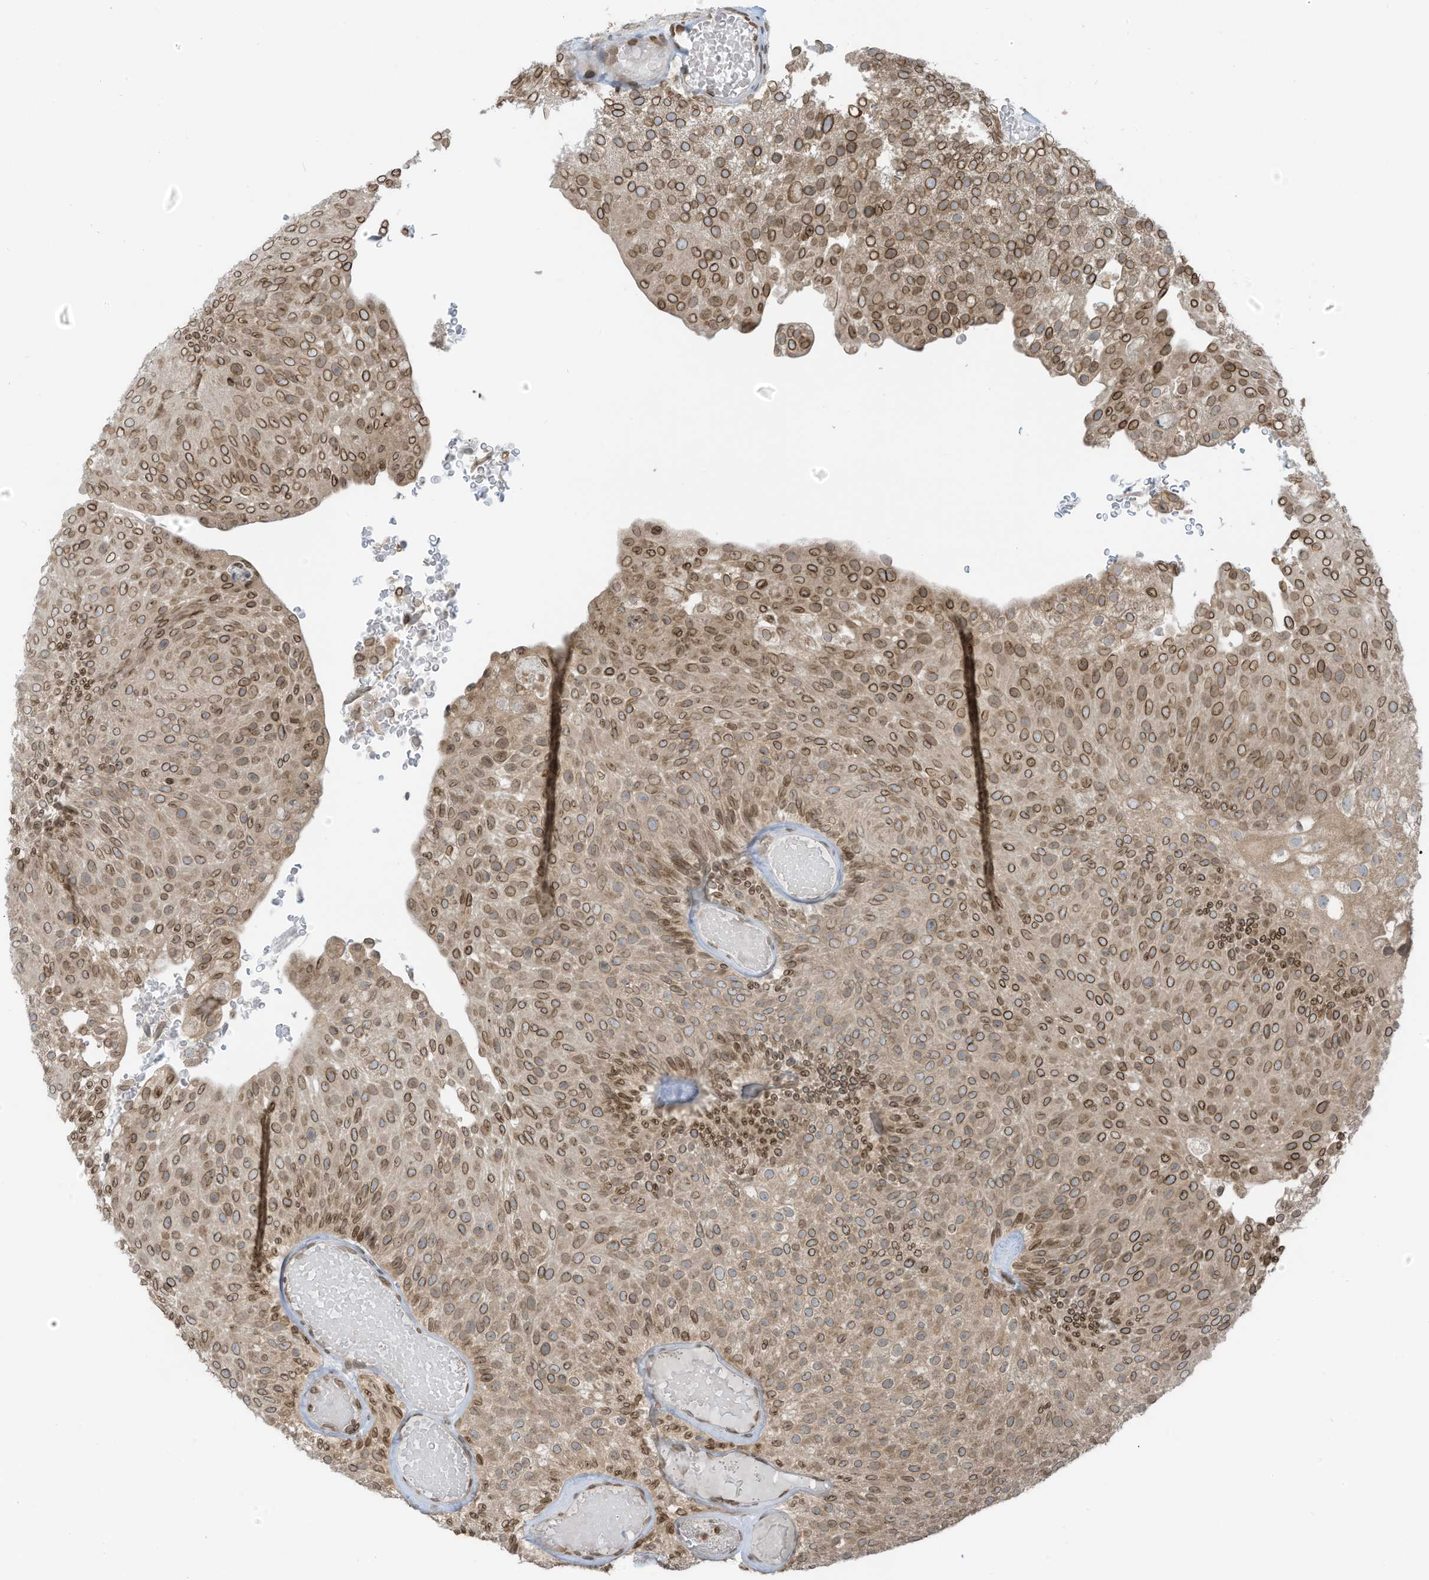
{"staining": {"intensity": "moderate", "quantity": ">75%", "location": "cytoplasmic/membranous,nuclear"}, "tissue": "urothelial cancer", "cell_type": "Tumor cells", "image_type": "cancer", "snomed": [{"axis": "morphology", "description": "Urothelial carcinoma, Low grade"}, {"axis": "topography", "description": "Urinary bladder"}], "caption": "Tumor cells demonstrate moderate cytoplasmic/membranous and nuclear expression in approximately >75% of cells in urothelial carcinoma (low-grade). The protein is shown in brown color, while the nuclei are stained blue.", "gene": "RABL3", "patient": {"sex": "male", "age": 78}}